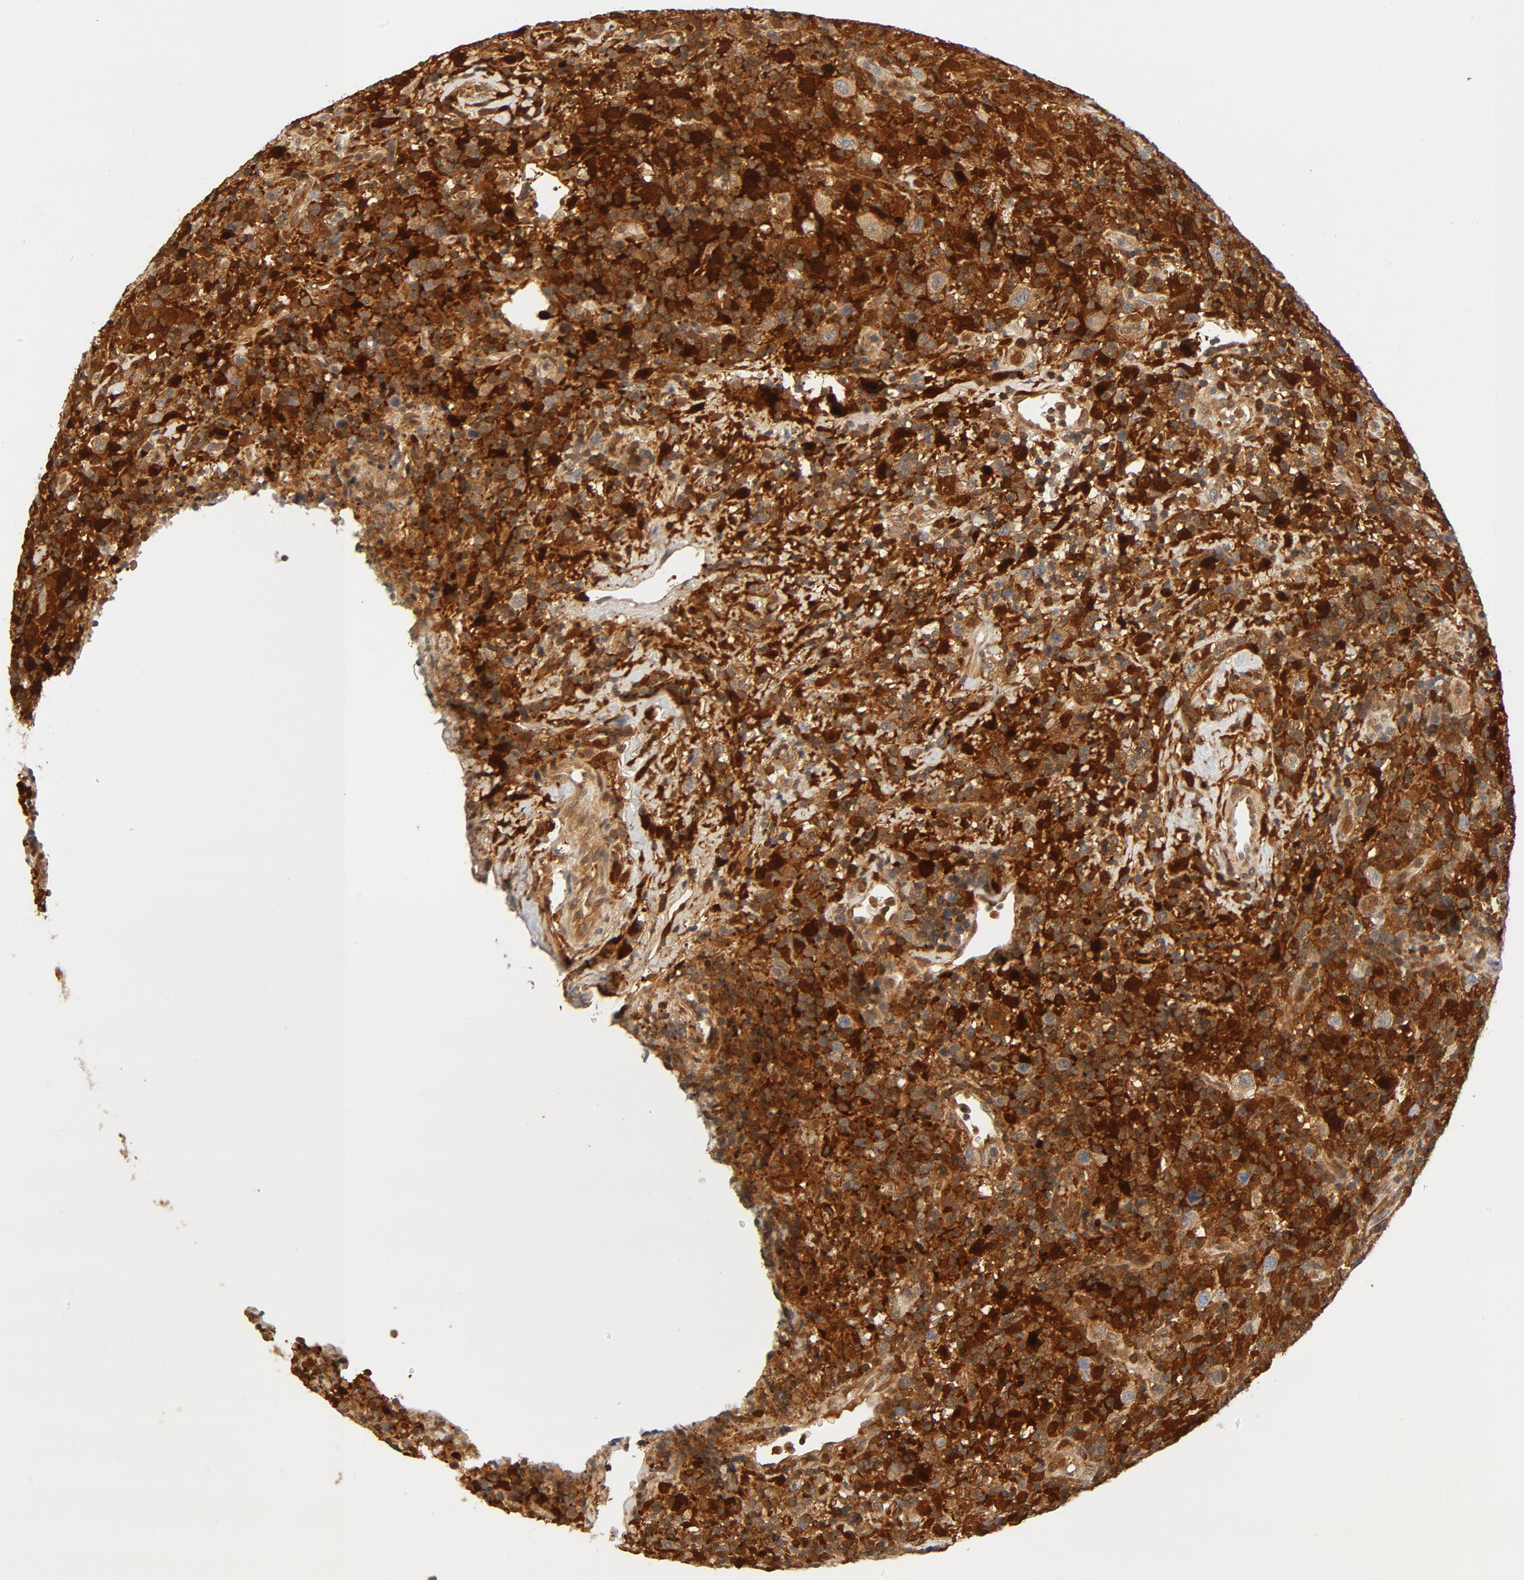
{"staining": {"intensity": "strong", "quantity": ">75%", "location": "cytoplasmic/membranous"}, "tissue": "lymphoma", "cell_type": "Tumor cells", "image_type": "cancer", "snomed": [{"axis": "morphology", "description": "Hodgkin's disease, NOS"}, {"axis": "topography", "description": "Lymph node"}], "caption": "IHC of human Hodgkin's disease shows high levels of strong cytoplasmic/membranous positivity in approximately >75% of tumor cells. The protein of interest is shown in brown color, while the nuclei are stained blue.", "gene": "STAT1", "patient": {"sex": "male", "age": 65}}